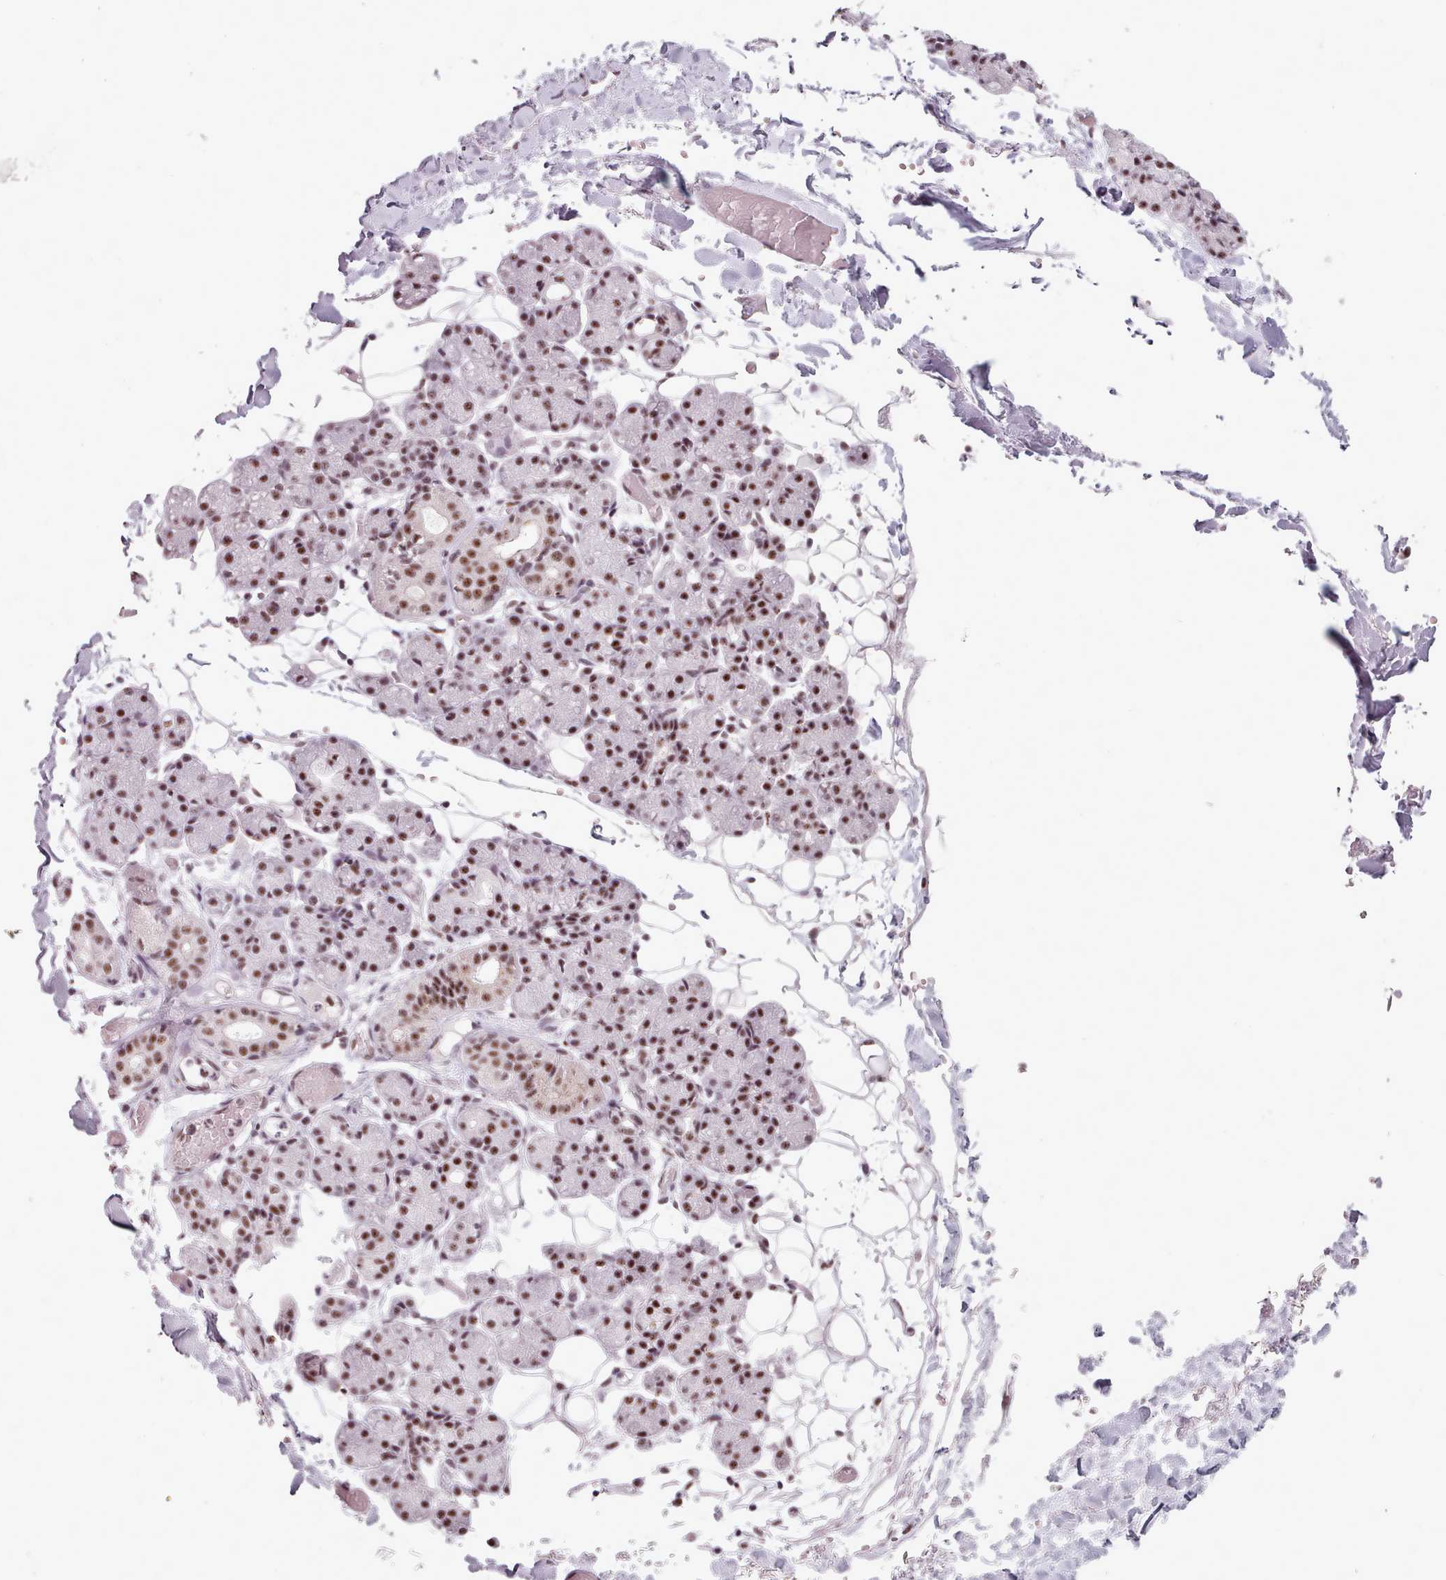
{"staining": {"intensity": "strong", "quantity": ">75%", "location": "nuclear"}, "tissue": "salivary gland", "cell_type": "Glandular cells", "image_type": "normal", "snomed": [{"axis": "morphology", "description": "Normal tissue, NOS"}, {"axis": "topography", "description": "Salivary gland"}], "caption": "Unremarkable salivary gland was stained to show a protein in brown. There is high levels of strong nuclear positivity in about >75% of glandular cells. (brown staining indicates protein expression, while blue staining denotes nuclei).", "gene": "SRRM1", "patient": {"sex": "male", "age": 63}}